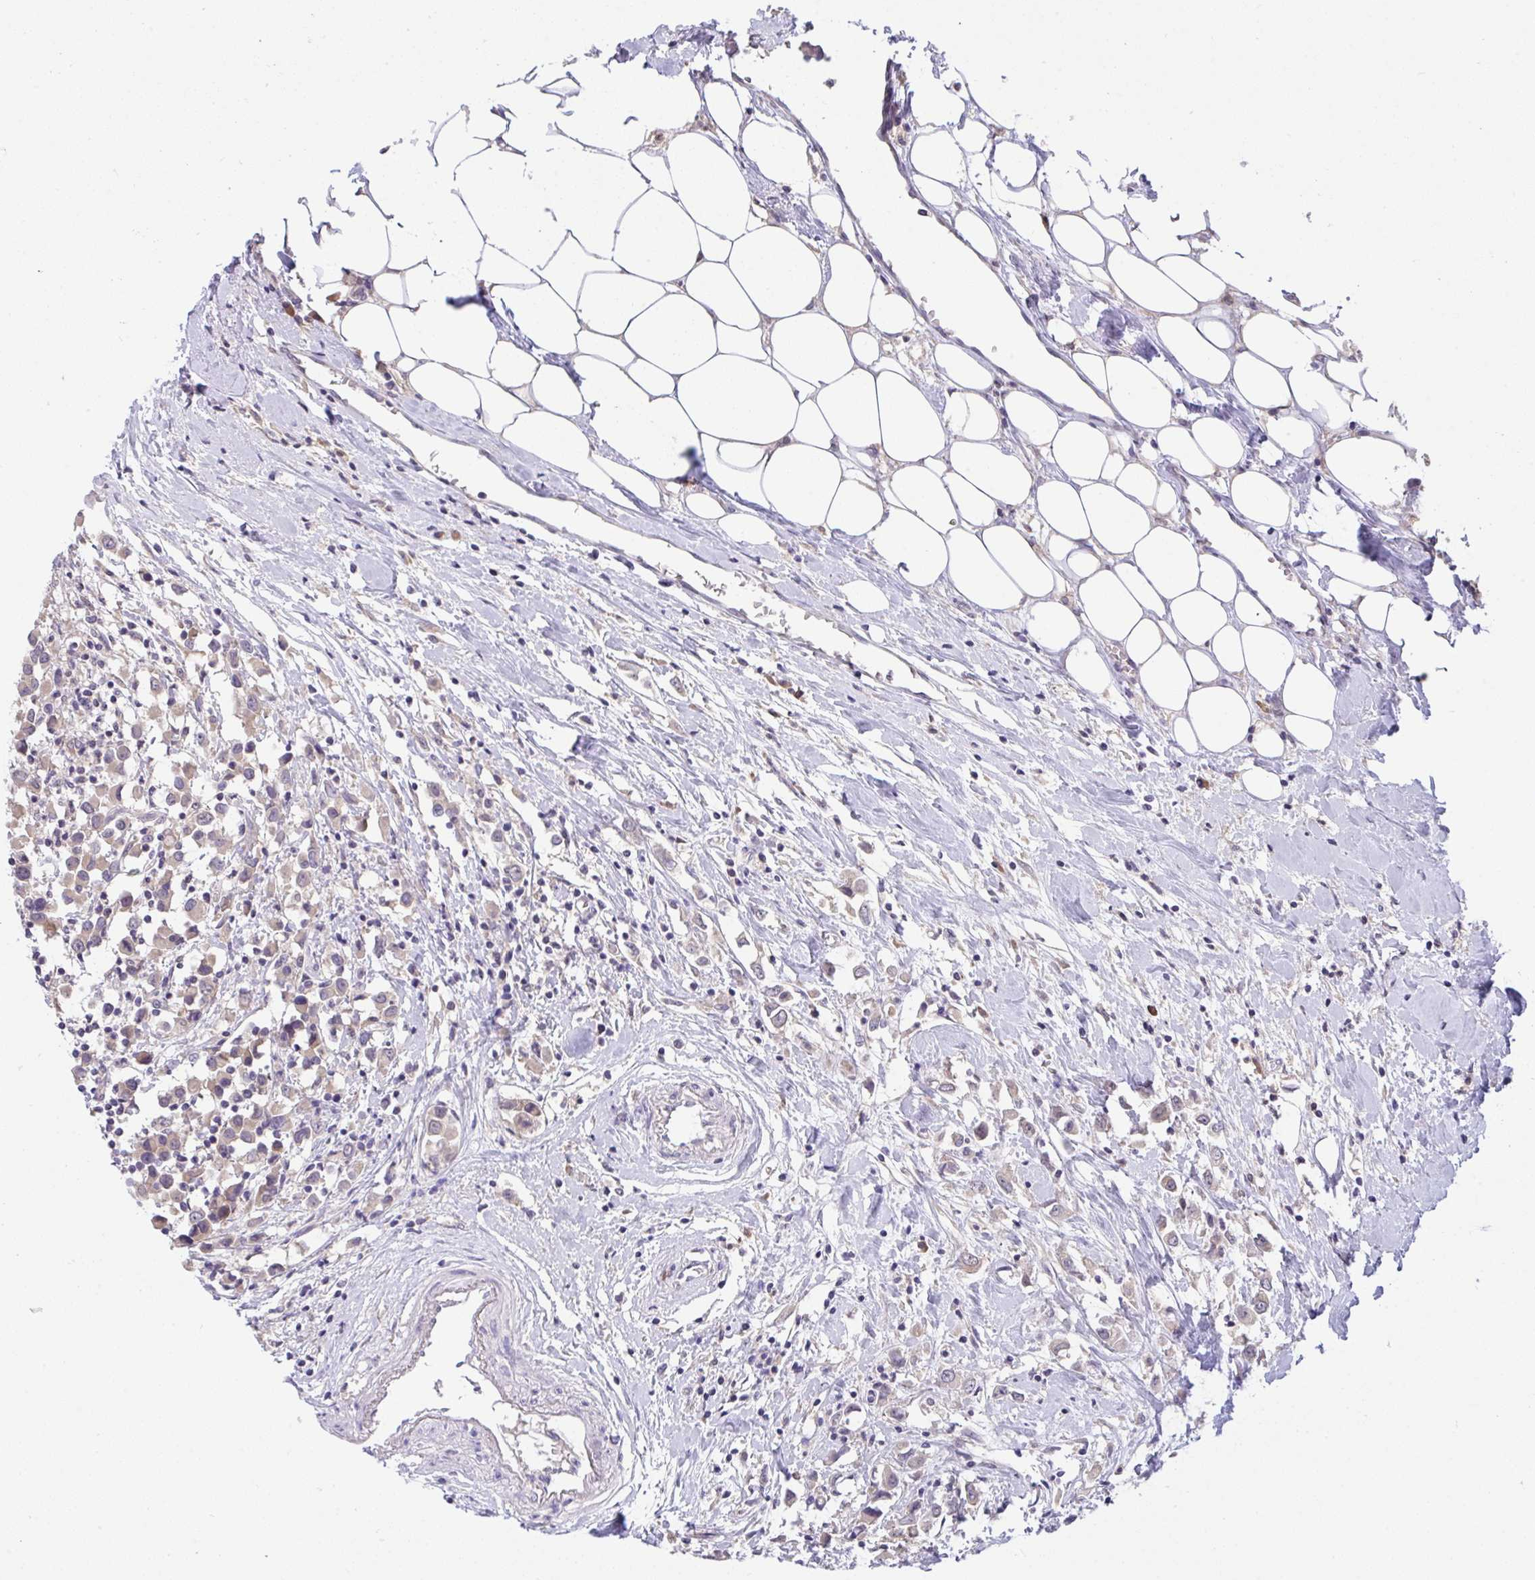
{"staining": {"intensity": "weak", "quantity": ">75%", "location": "cytoplasmic/membranous"}, "tissue": "breast cancer", "cell_type": "Tumor cells", "image_type": "cancer", "snomed": [{"axis": "morphology", "description": "Duct carcinoma"}, {"axis": "topography", "description": "Breast"}], "caption": "Breast infiltrating ductal carcinoma stained for a protein demonstrates weak cytoplasmic/membranous positivity in tumor cells.", "gene": "TMEM41A", "patient": {"sex": "female", "age": 61}}